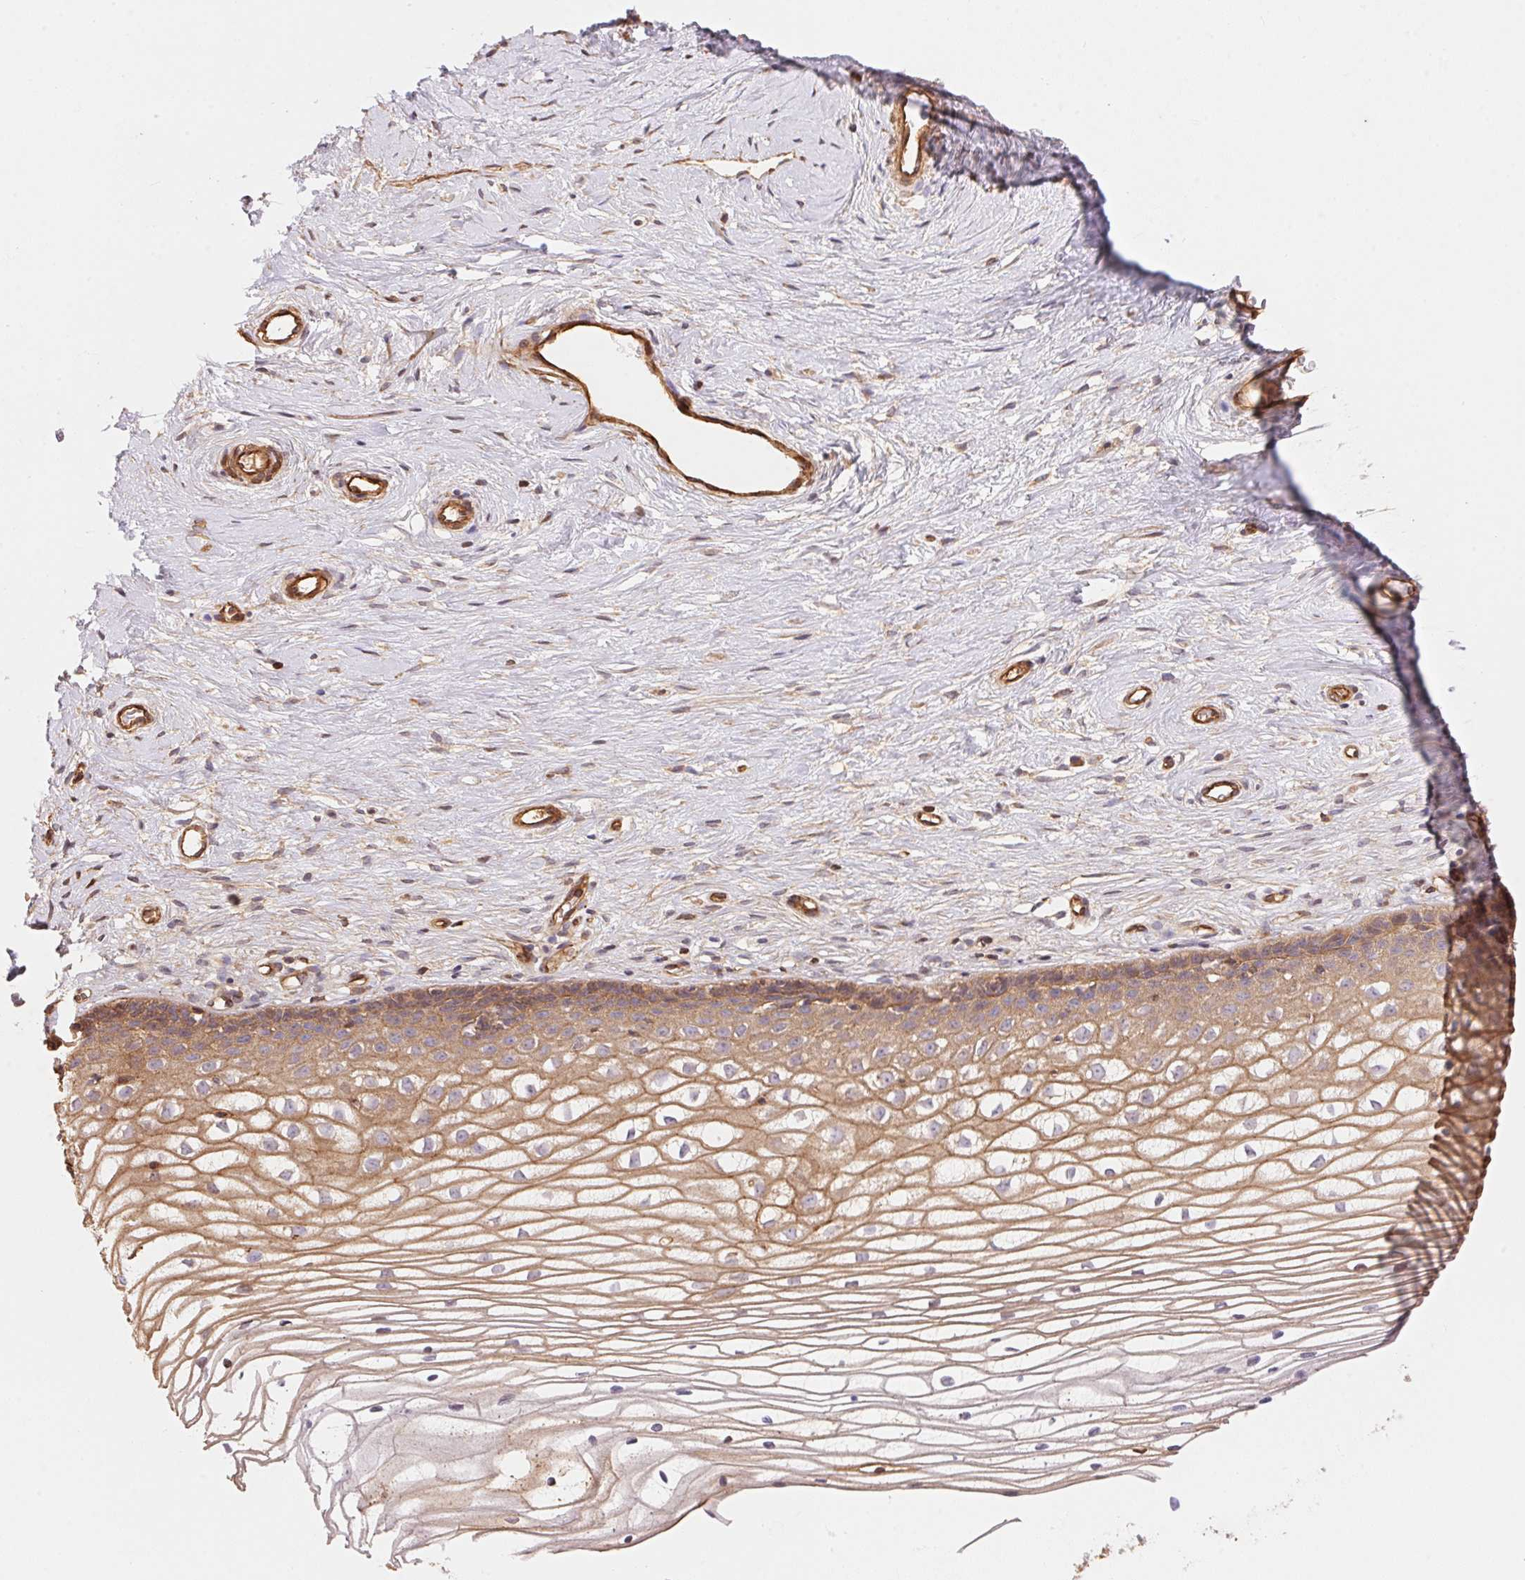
{"staining": {"intensity": "moderate", "quantity": ">75%", "location": "cytoplasmic/membranous"}, "tissue": "cervix", "cell_type": "Glandular cells", "image_type": "normal", "snomed": [{"axis": "morphology", "description": "Normal tissue, NOS"}, {"axis": "topography", "description": "Cervix"}], "caption": "Human cervix stained for a protein (brown) exhibits moderate cytoplasmic/membranous positive expression in about >75% of glandular cells.", "gene": "FRAS1", "patient": {"sex": "female", "age": 40}}